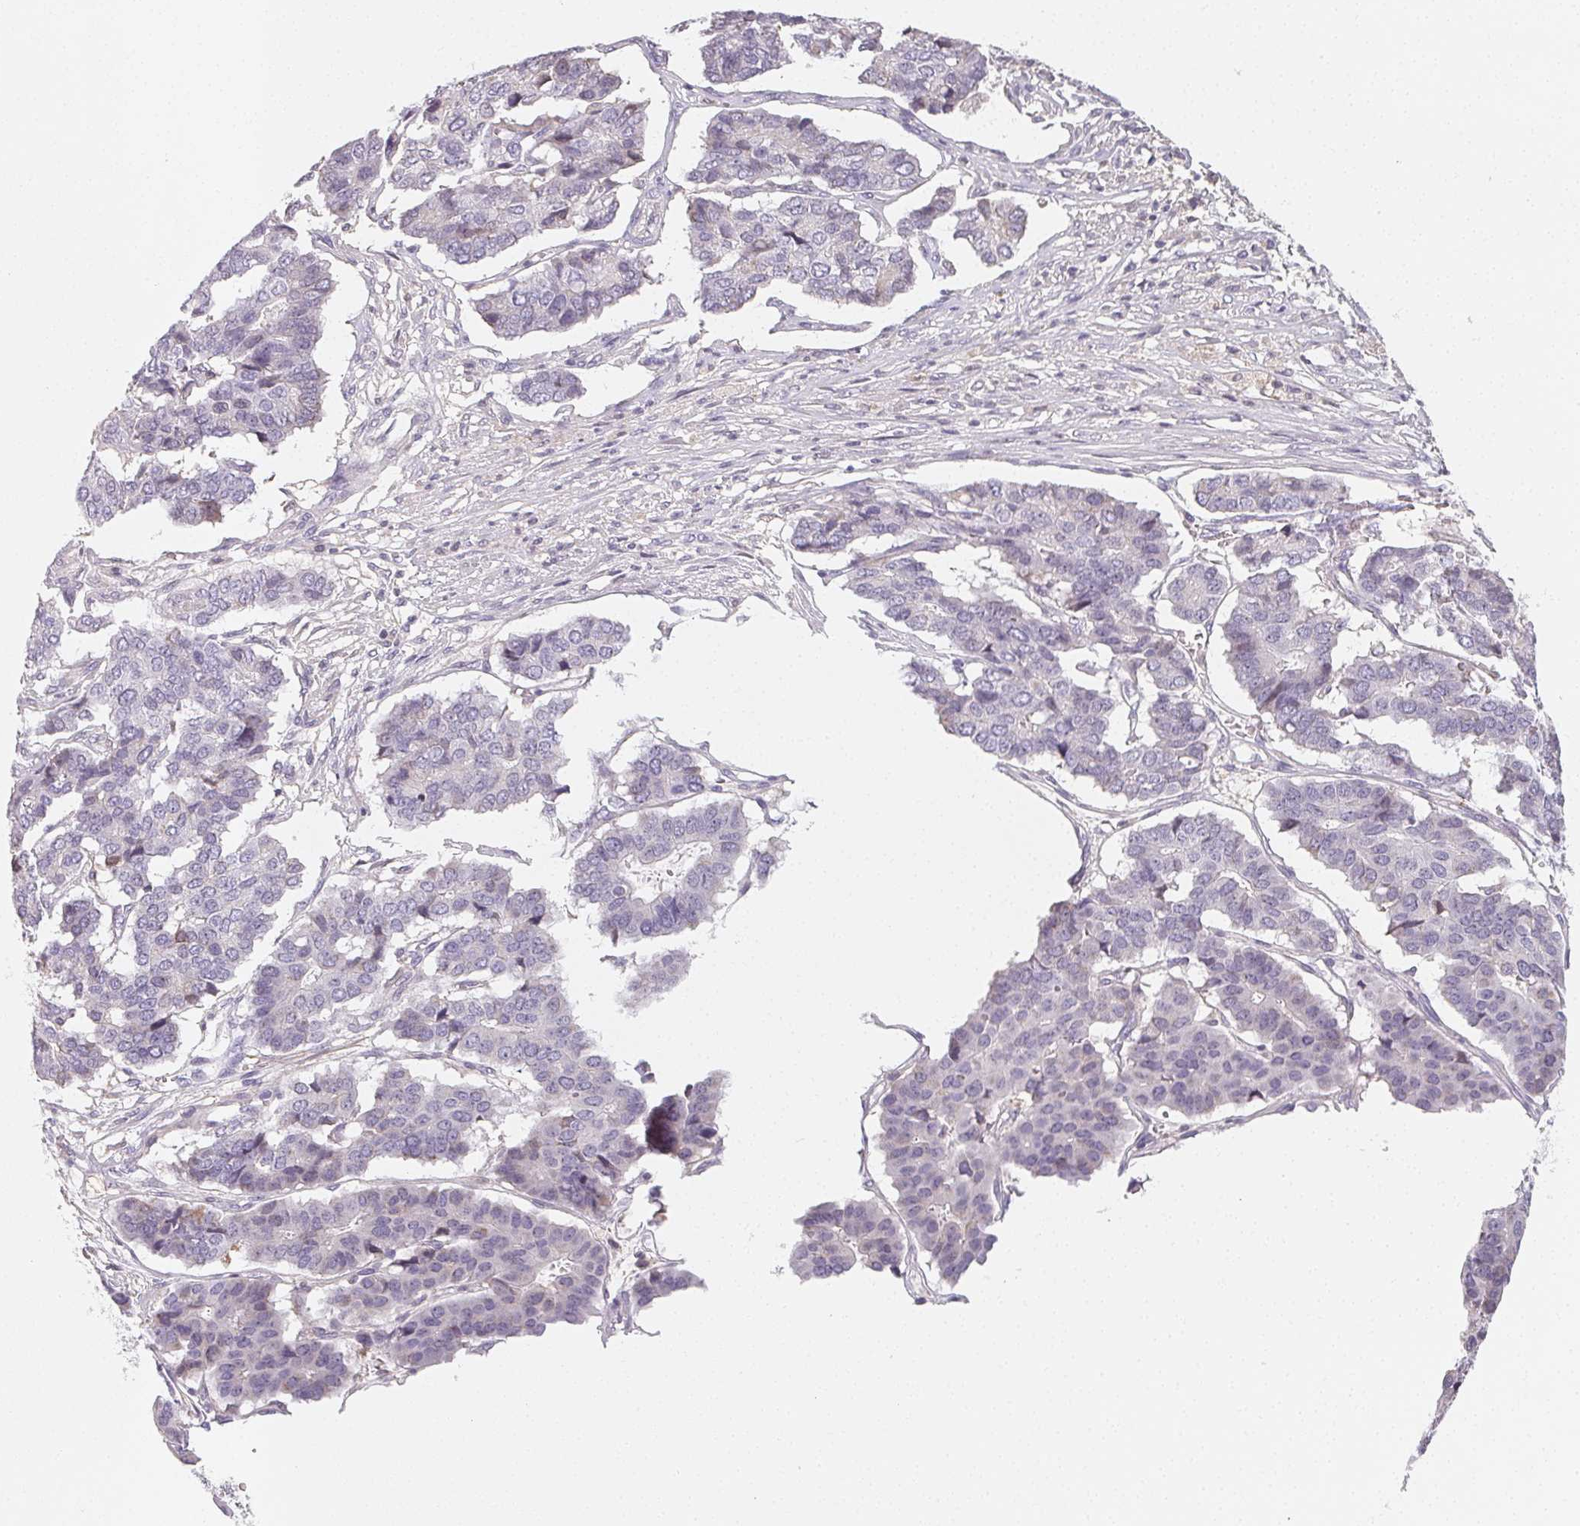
{"staining": {"intensity": "negative", "quantity": "none", "location": "none"}, "tissue": "pancreatic cancer", "cell_type": "Tumor cells", "image_type": "cancer", "snomed": [{"axis": "morphology", "description": "Adenocarcinoma, NOS"}, {"axis": "topography", "description": "Pancreas"}], "caption": "Immunohistochemistry photomicrograph of neoplastic tissue: human pancreatic cancer stained with DAB (3,3'-diaminobenzidine) shows no significant protein positivity in tumor cells.", "gene": "LRRC23", "patient": {"sex": "male", "age": 50}}